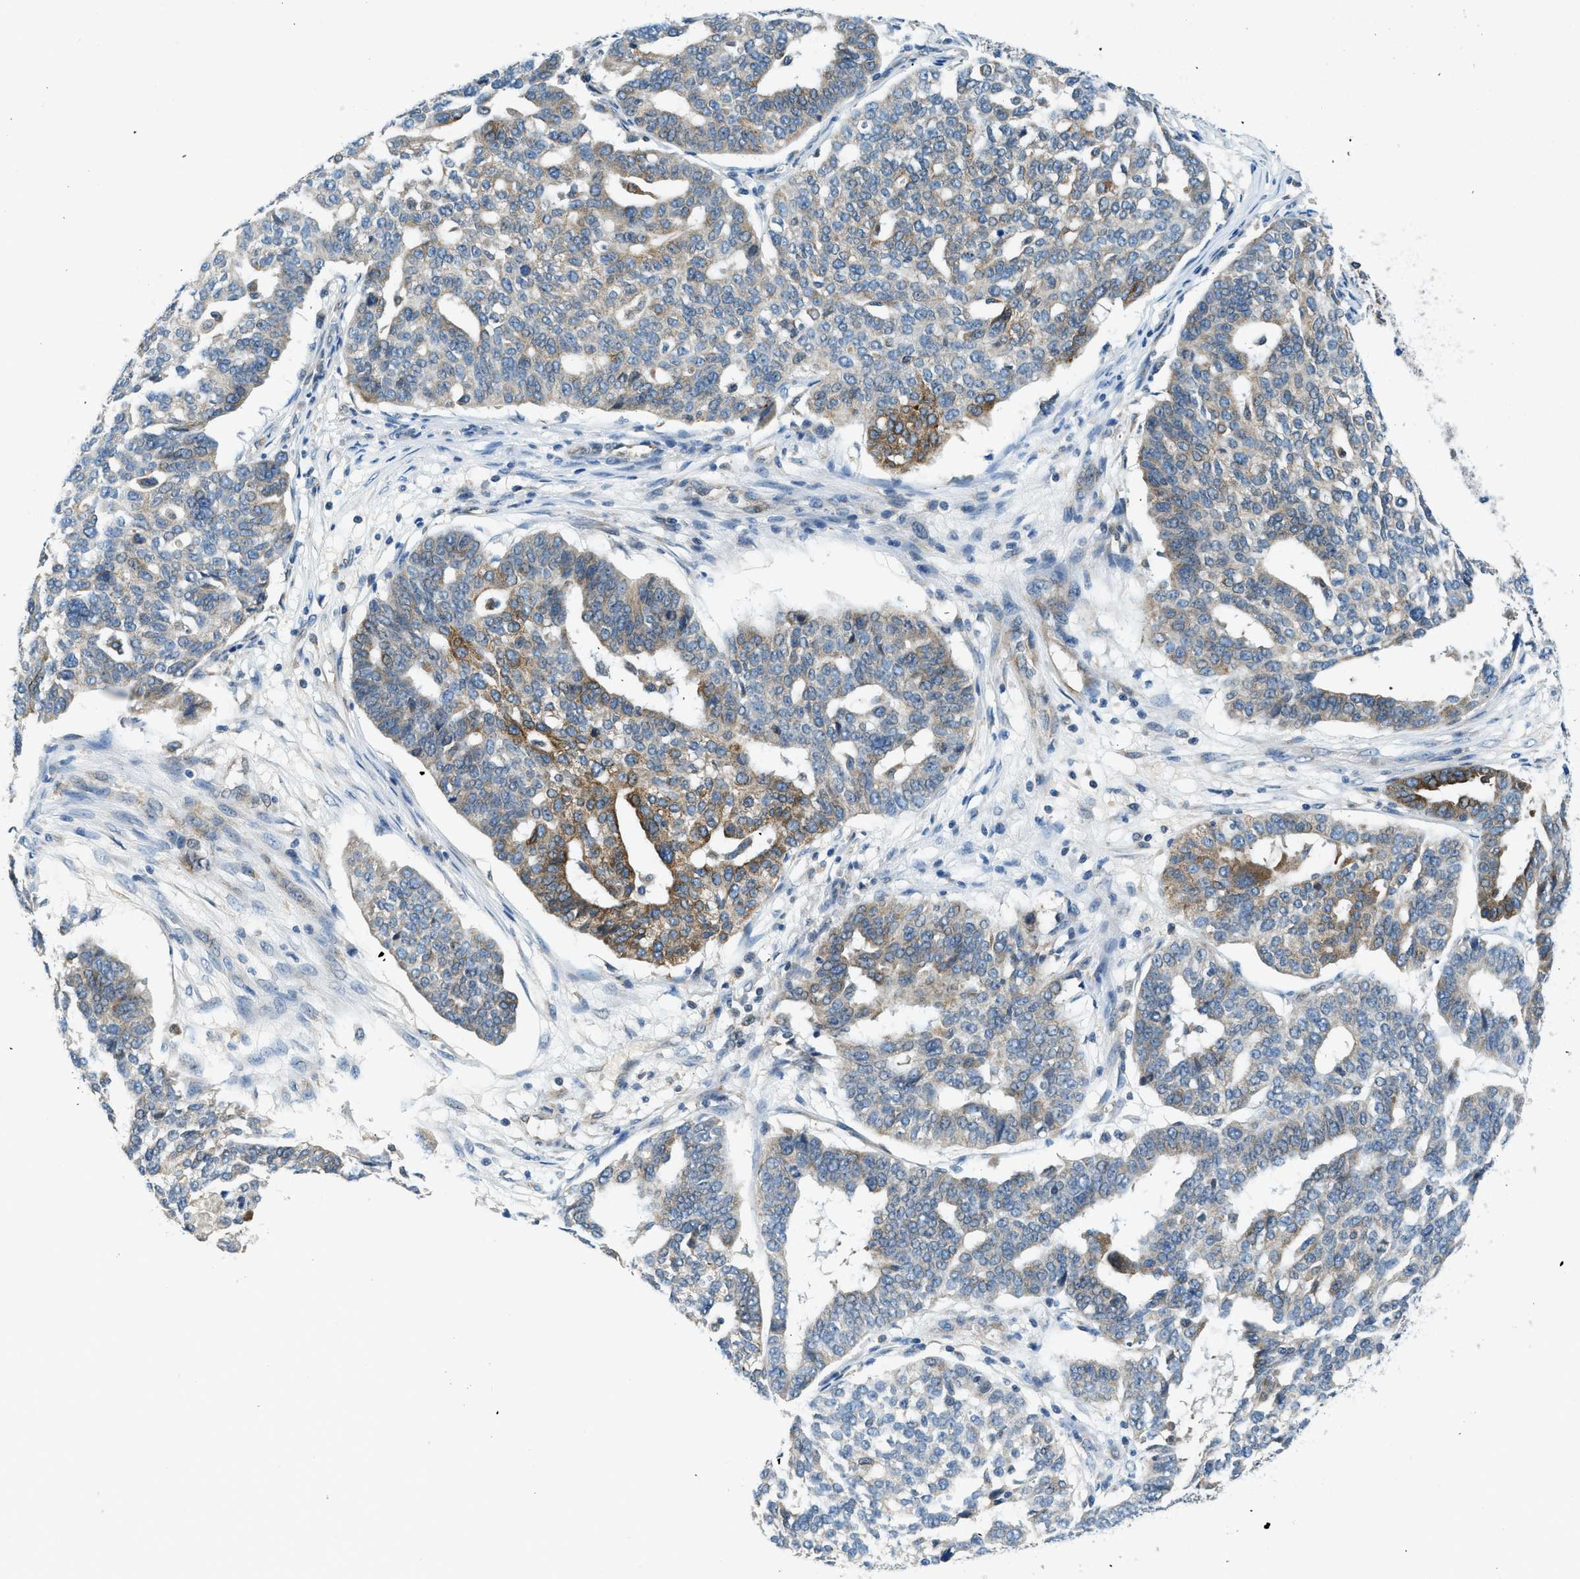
{"staining": {"intensity": "moderate", "quantity": "<25%", "location": "cytoplasmic/membranous"}, "tissue": "ovarian cancer", "cell_type": "Tumor cells", "image_type": "cancer", "snomed": [{"axis": "morphology", "description": "Cystadenocarcinoma, serous, NOS"}, {"axis": "topography", "description": "Ovary"}], "caption": "Immunohistochemistry (IHC) staining of serous cystadenocarcinoma (ovarian), which exhibits low levels of moderate cytoplasmic/membranous expression in about <25% of tumor cells indicating moderate cytoplasmic/membranous protein staining. The staining was performed using DAB (brown) for protein detection and nuclei were counterstained in hematoxylin (blue).", "gene": "BCAP31", "patient": {"sex": "female", "age": 59}}